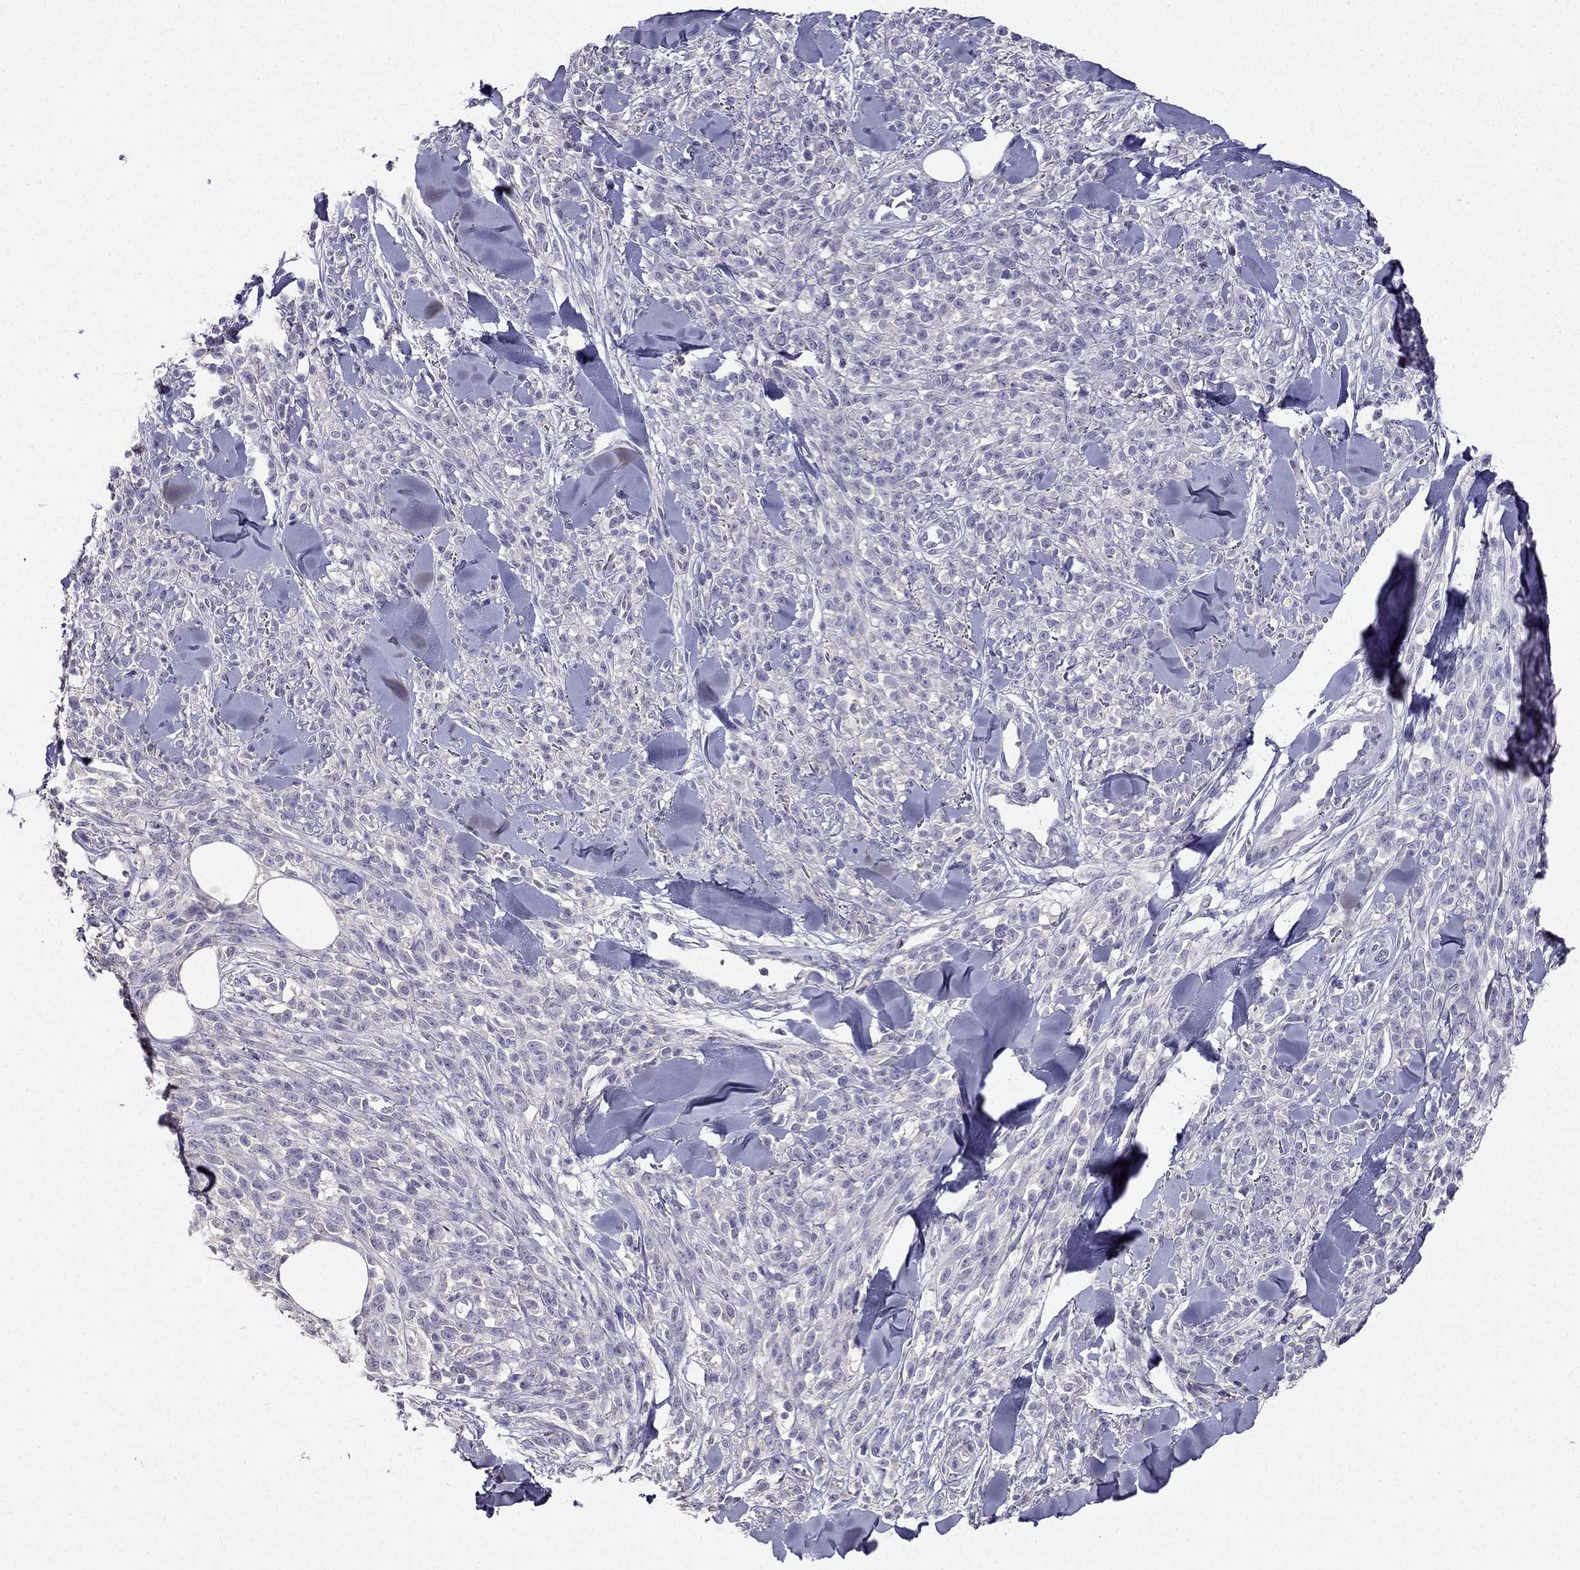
{"staining": {"intensity": "negative", "quantity": "none", "location": "none"}, "tissue": "melanoma", "cell_type": "Tumor cells", "image_type": "cancer", "snomed": [{"axis": "morphology", "description": "Malignant melanoma, NOS"}, {"axis": "topography", "description": "Skin"}, {"axis": "topography", "description": "Skin of trunk"}], "caption": "Immunohistochemistry photomicrograph of neoplastic tissue: malignant melanoma stained with DAB demonstrates no significant protein expression in tumor cells.", "gene": "AS3MT", "patient": {"sex": "male", "age": 74}}